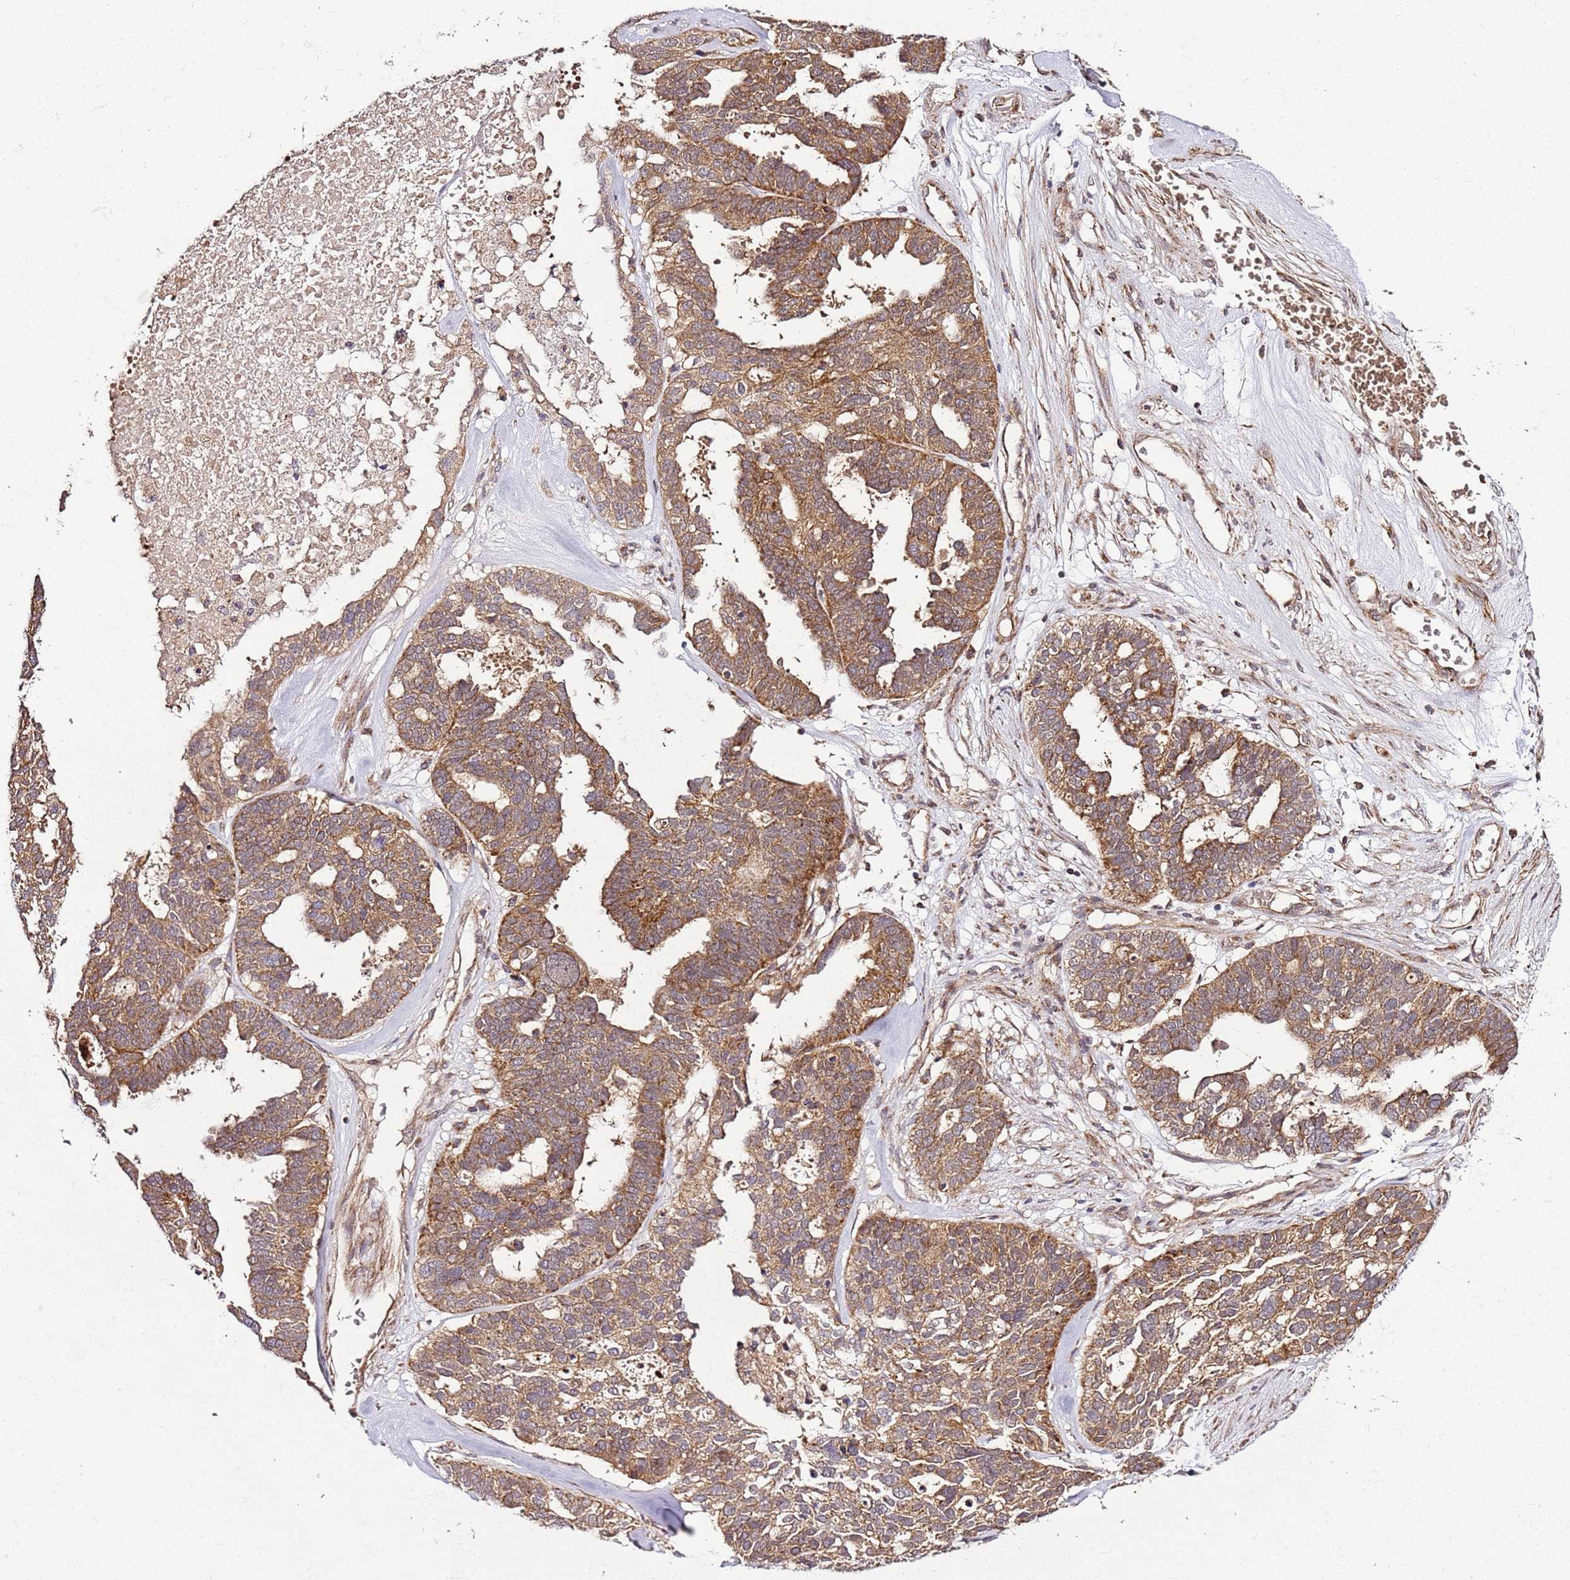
{"staining": {"intensity": "moderate", "quantity": ">75%", "location": "cytoplasmic/membranous"}, "tissue": "ovarian cancer", "cell_type": "Tumor cells", "image_type": "cancer", "snomed": [{"axis": "morphology", "description": "Cystadenocarcinoma, serous, NOS"}, {"axis": "topography", "description": "Ovary"}], "caption": "IHC micrograph of neoplastic tissue: ovarian cancer stained using IHC displays medium levels of moderate protein expression localized specifically in the cytoplasmic/membranous of tumor cells, appearing as a cytoplasmic/membranous brown color.", "gene": "TM2D2", "patient": {"sex": "female", "age": 59}}